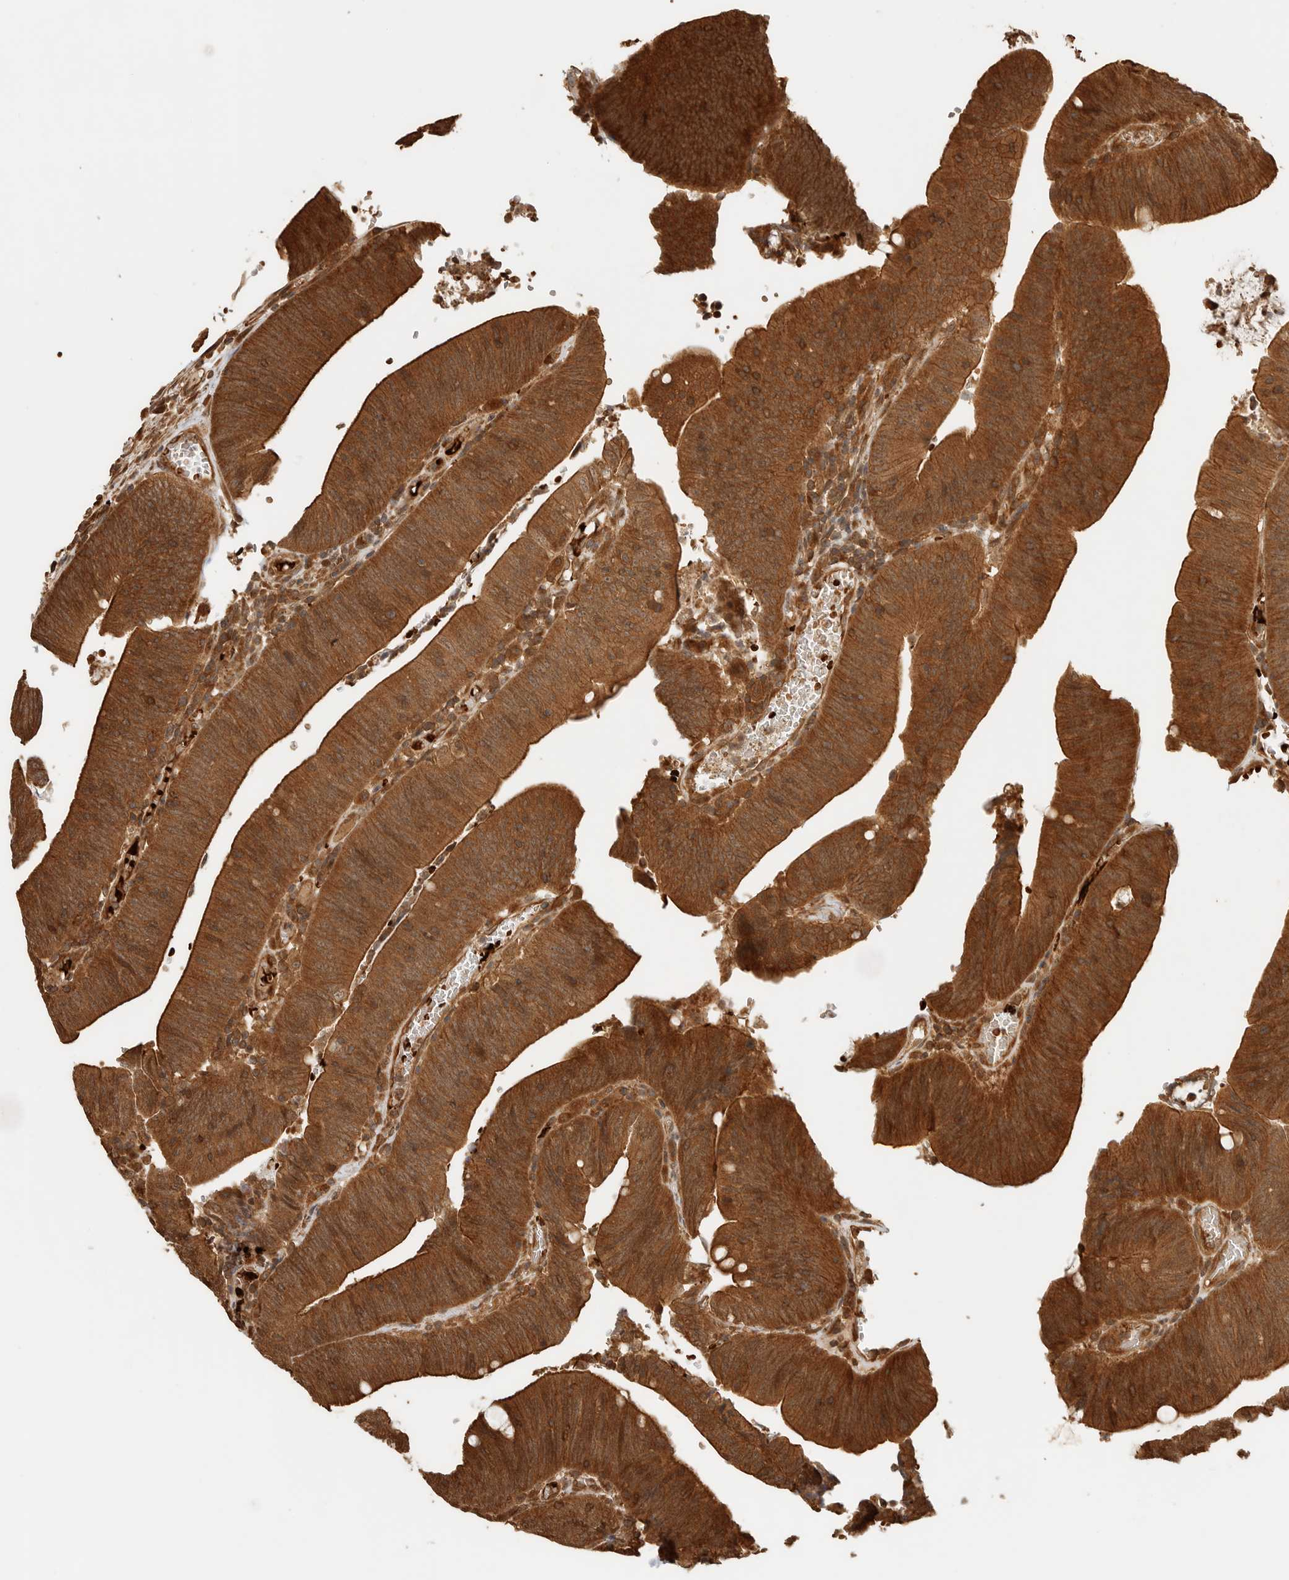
{"staining": {"intensity": "strong", "quantity": ">75%", "location": "cytoplasmic/membranous"}, "tissue": "colorectal cancer", "cell_type": "Tumor cells", "image_type": "cancer", "snomed": [{"axis": "morphology", "description": "Normal tissue, NOS"}, {"axis": "morphology", "description": "Adenocarcinoma, NOS"}, {"axis": "topography", "description": "Rectum"}], "caption": "Human colorectal cancer (adenocarcinoma) stained for a protein (brown) shows strong cytoplasmic/membranous positive expression in approximately >75% of tumor cells.", "gene": "OTUD6B", "patient": {"sex": "female", "age": 66}}